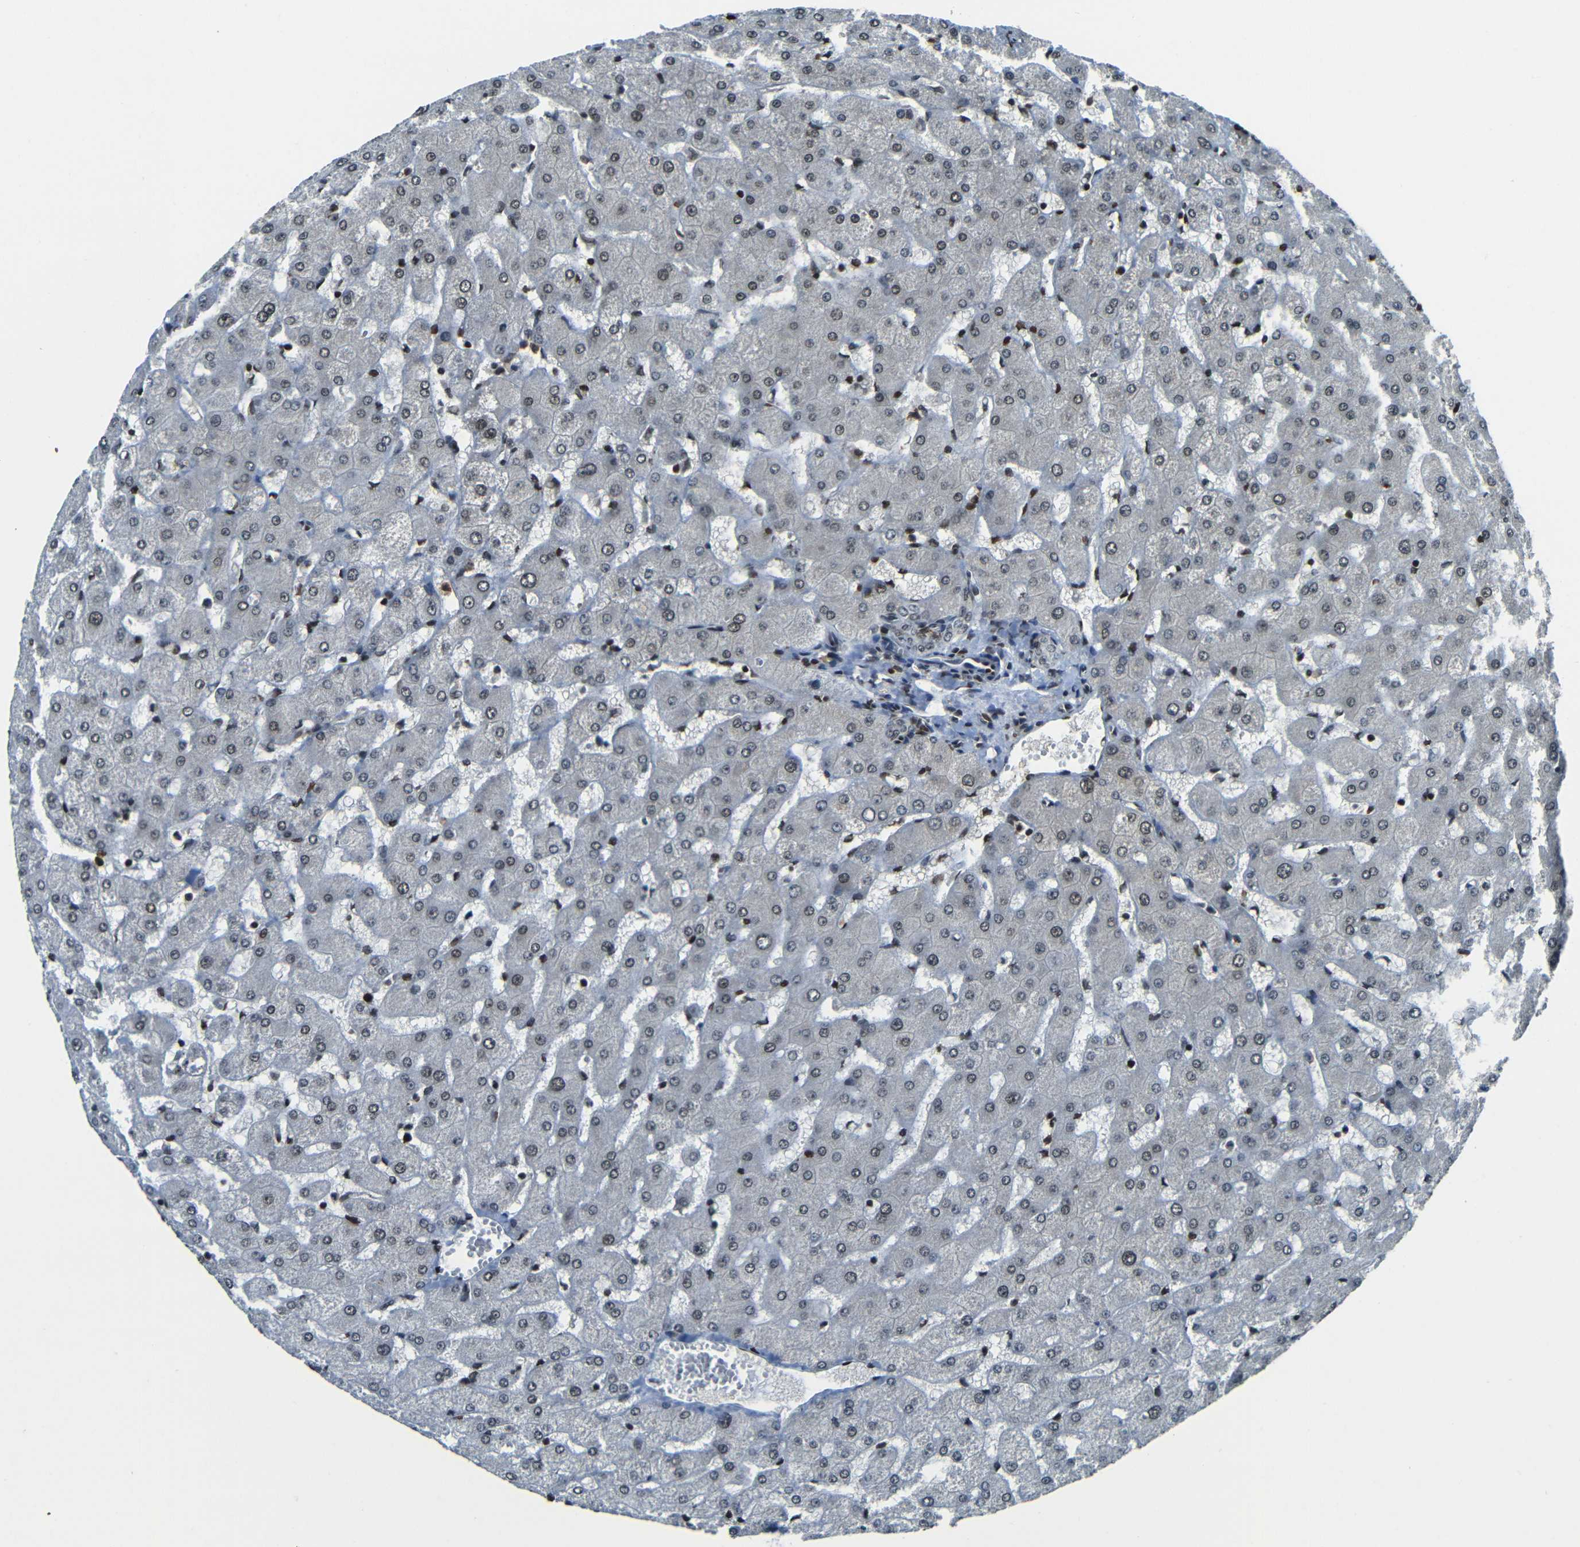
{"staining": {"intensity": "weak", "quantity": "25%-75%", "location": "nuclear"}, "tissue": "liver", "cell_type": "Cholangiocytes", "image_type": "normal", "snomed": [{"axis": "morphology", "description": "Normal tissue, NOS"}, {"axis": "topography", "description": "Liver"}], "caption": "Immunohistochemical staining of unremarkable human liver exhibits low levels of weak nuclear positivity in about 25%-75% of cholangiocytes. The staining was performed using DAB (3,3'-diaminobenzidine) to visualize the protein expression in brown, while the nuclei were stained in blue with hematoxylin (Magnification: 20x).", "gene": "PSIP1", "patient": {"sex": "female", "age": 63}}